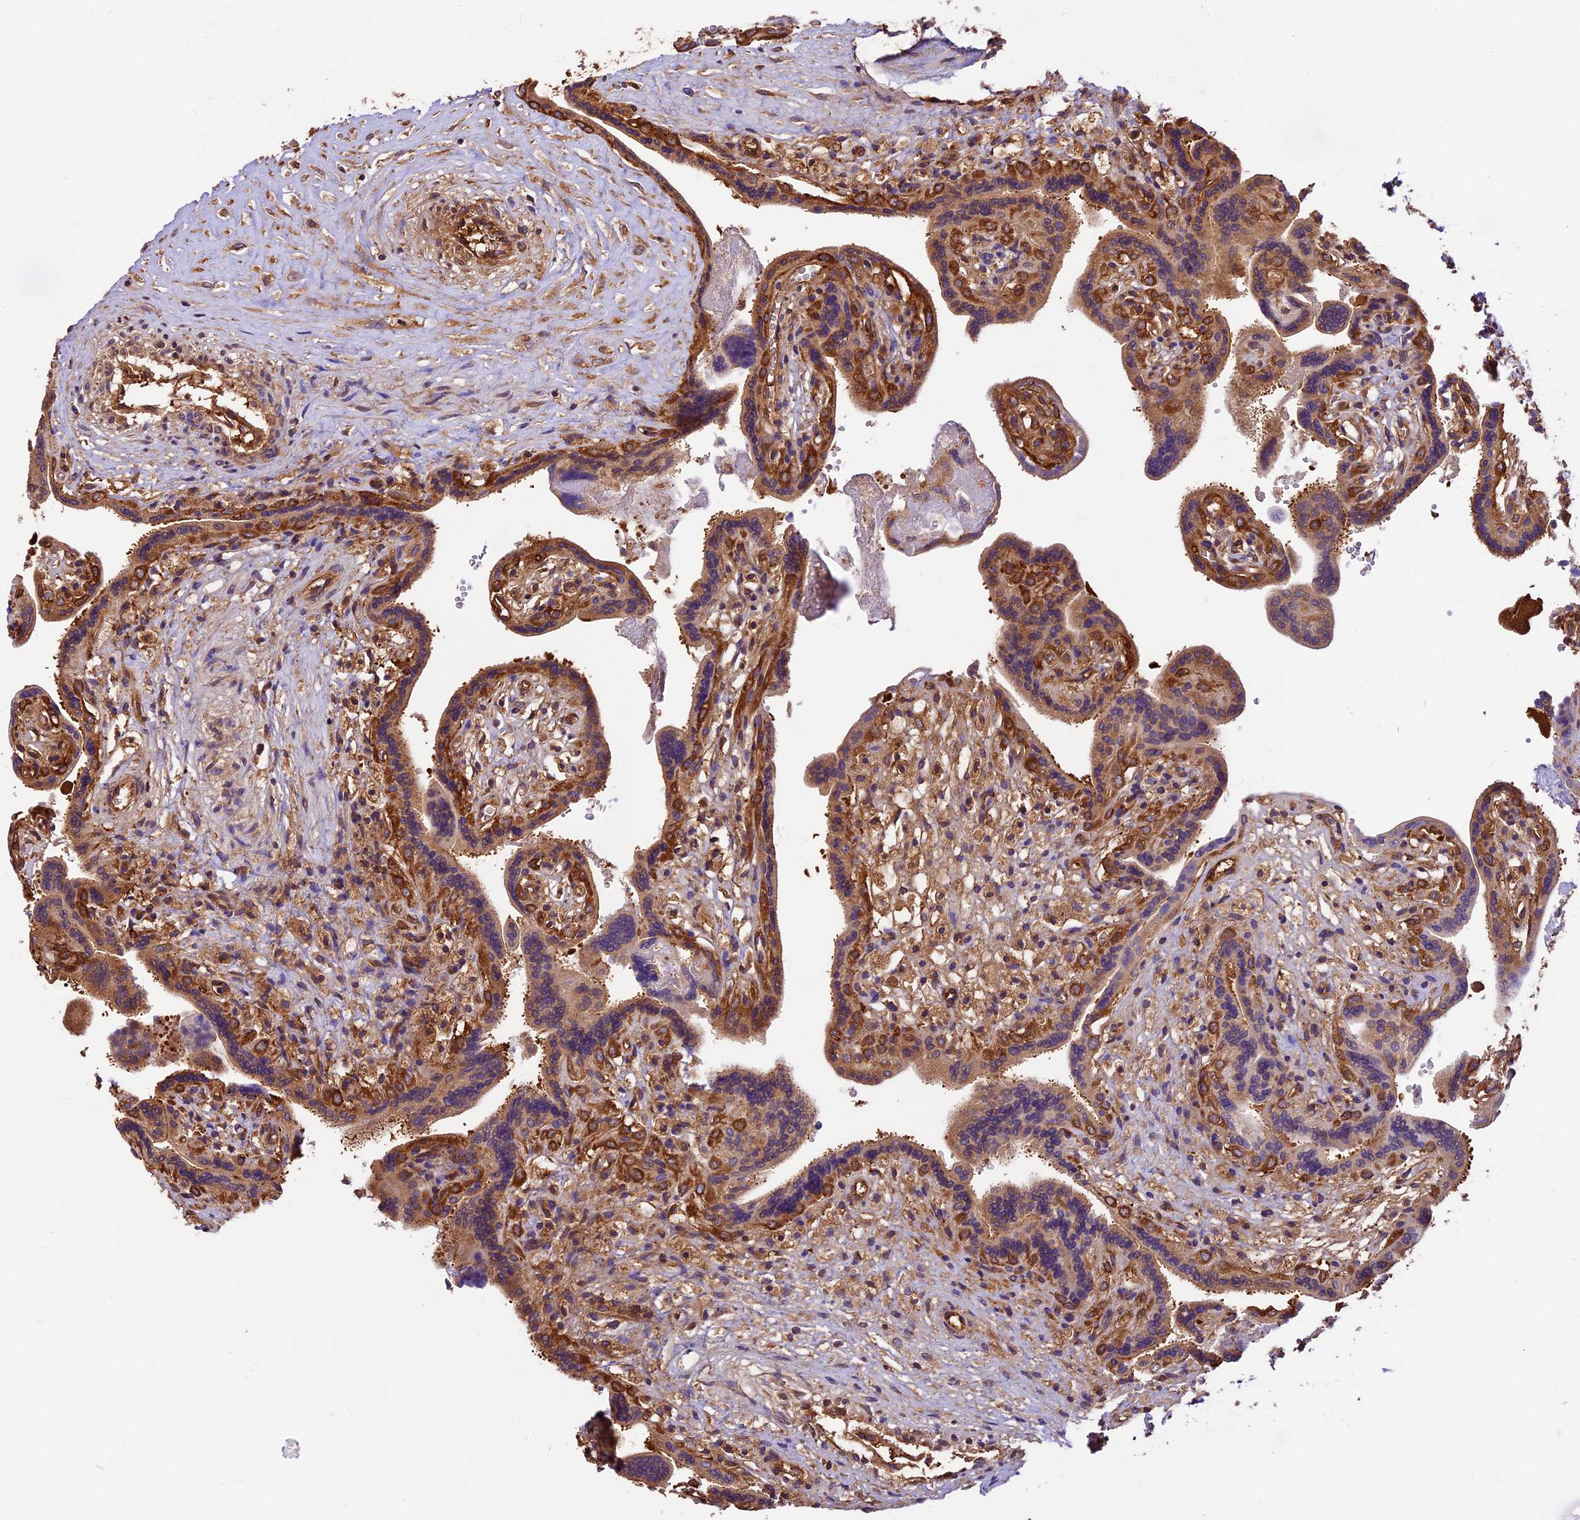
{"staining": {"intensity": "moderate", "quantity": ">75%", "location": "cytoplasmic/membranous"}, "tissue": "placenta", "cell_type": "Trophoblastic cells", "image_type": "normal", "snomed": [{"axis": "morphology", "description": "Normal tissue, NOS"}, {"axis": "topography", "description": "Placenta"}], "caption": "Normal placenta demonstrates moderate cytoplasmic/membranous positivity in approximately >75% of trophoblastic cells, visualized by immunohistochemistry.", "gene": "KARS1", "patient": {"sex": "female", "age": 37}}